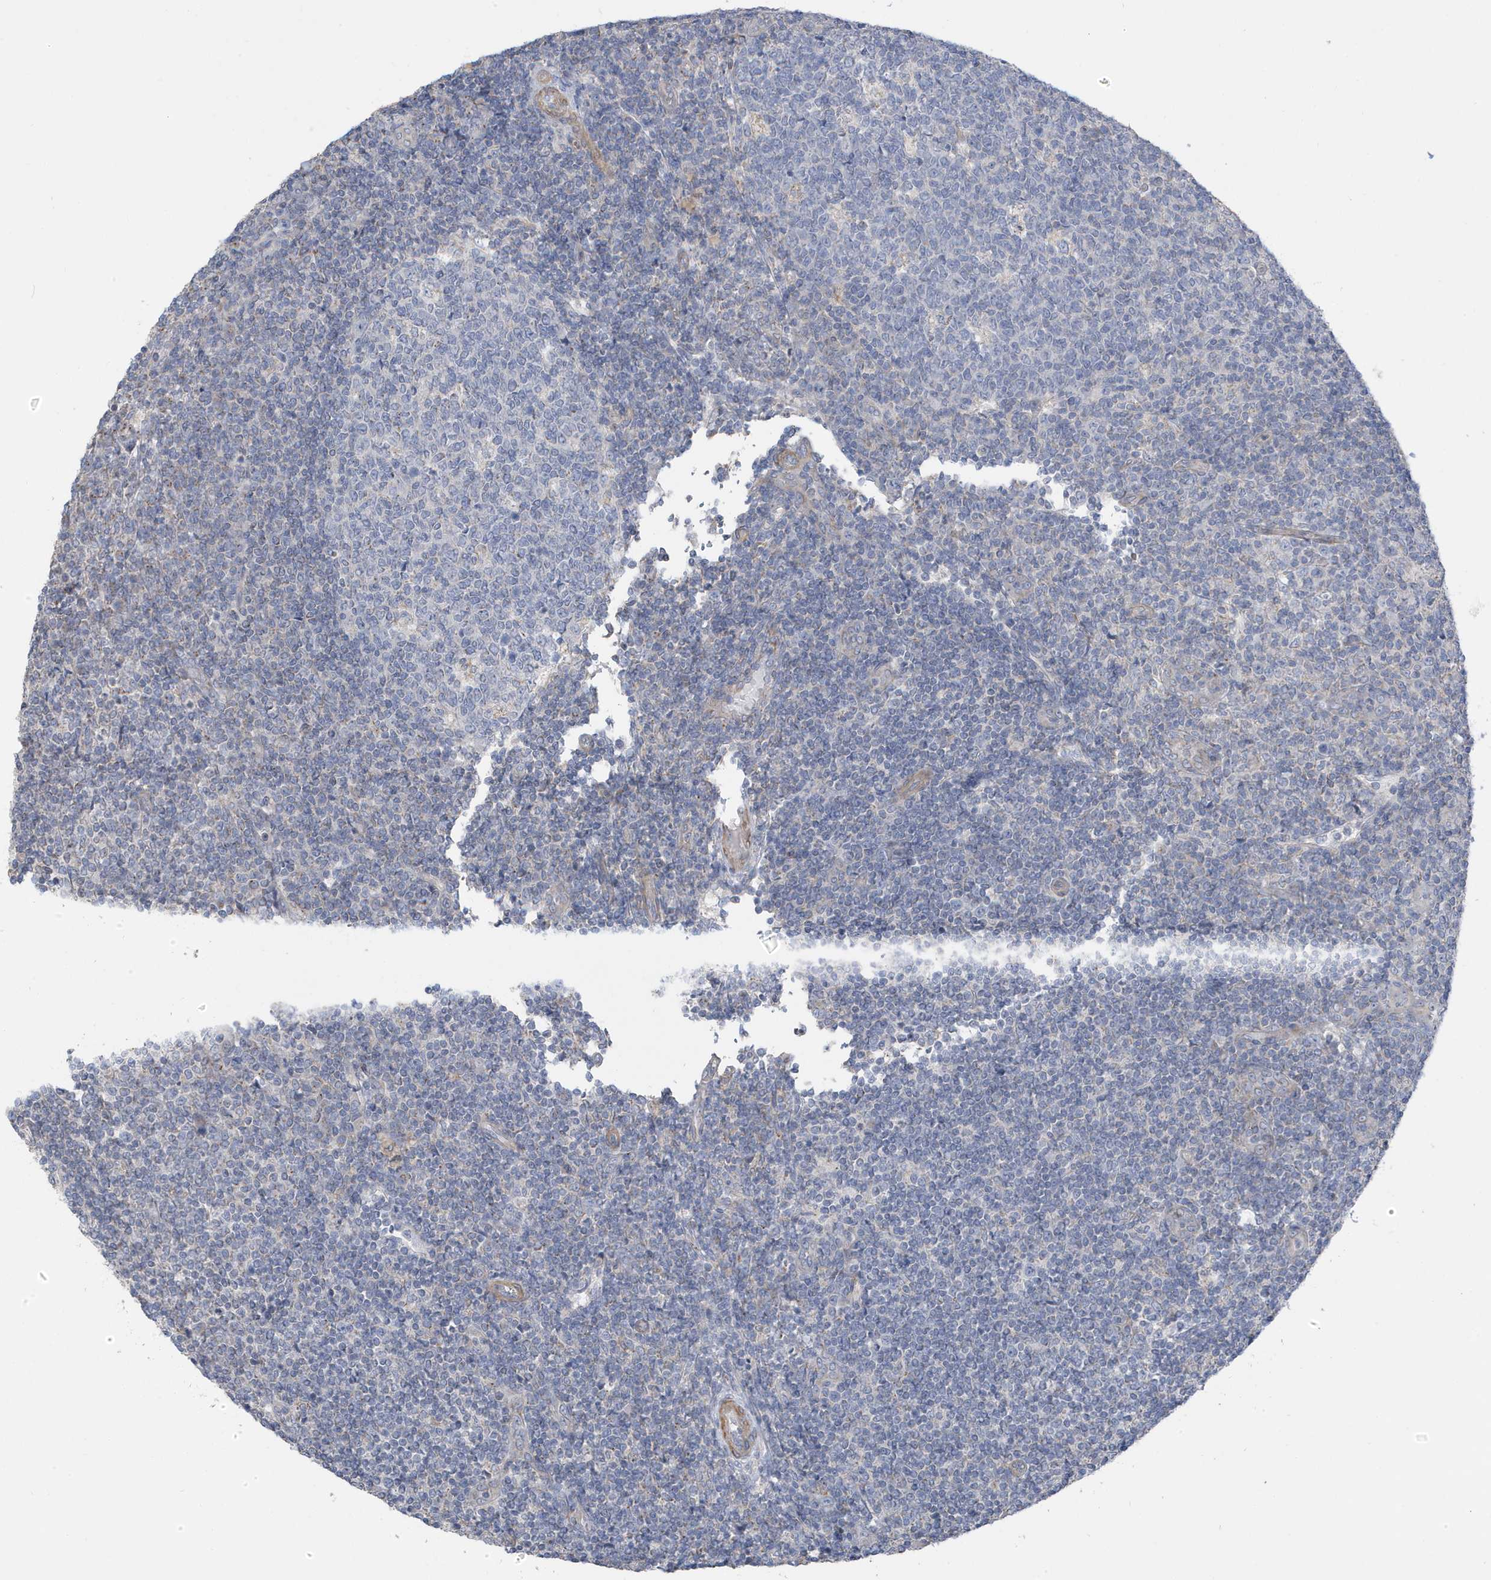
{"staining": {"intensity": "negative", "quantity": "none", "location": "none"}, "tissue": "tonsil", "cell_type": "Germinal center cells", "image_type": "normal", "snomed": [{"axis": "morphology", "description": "Normal tissue, NOS"}, {"axis": "topography", "description": "Tonsil"}], "caption": "DAB immunohistochemical staining of benign human tonsil exhibits no significant expression in germinal center cells. (IHC, brightfield microscopy, high magnification).", "gene": "ATP13A5", "patient": {"sex": "female", "age": 19}}